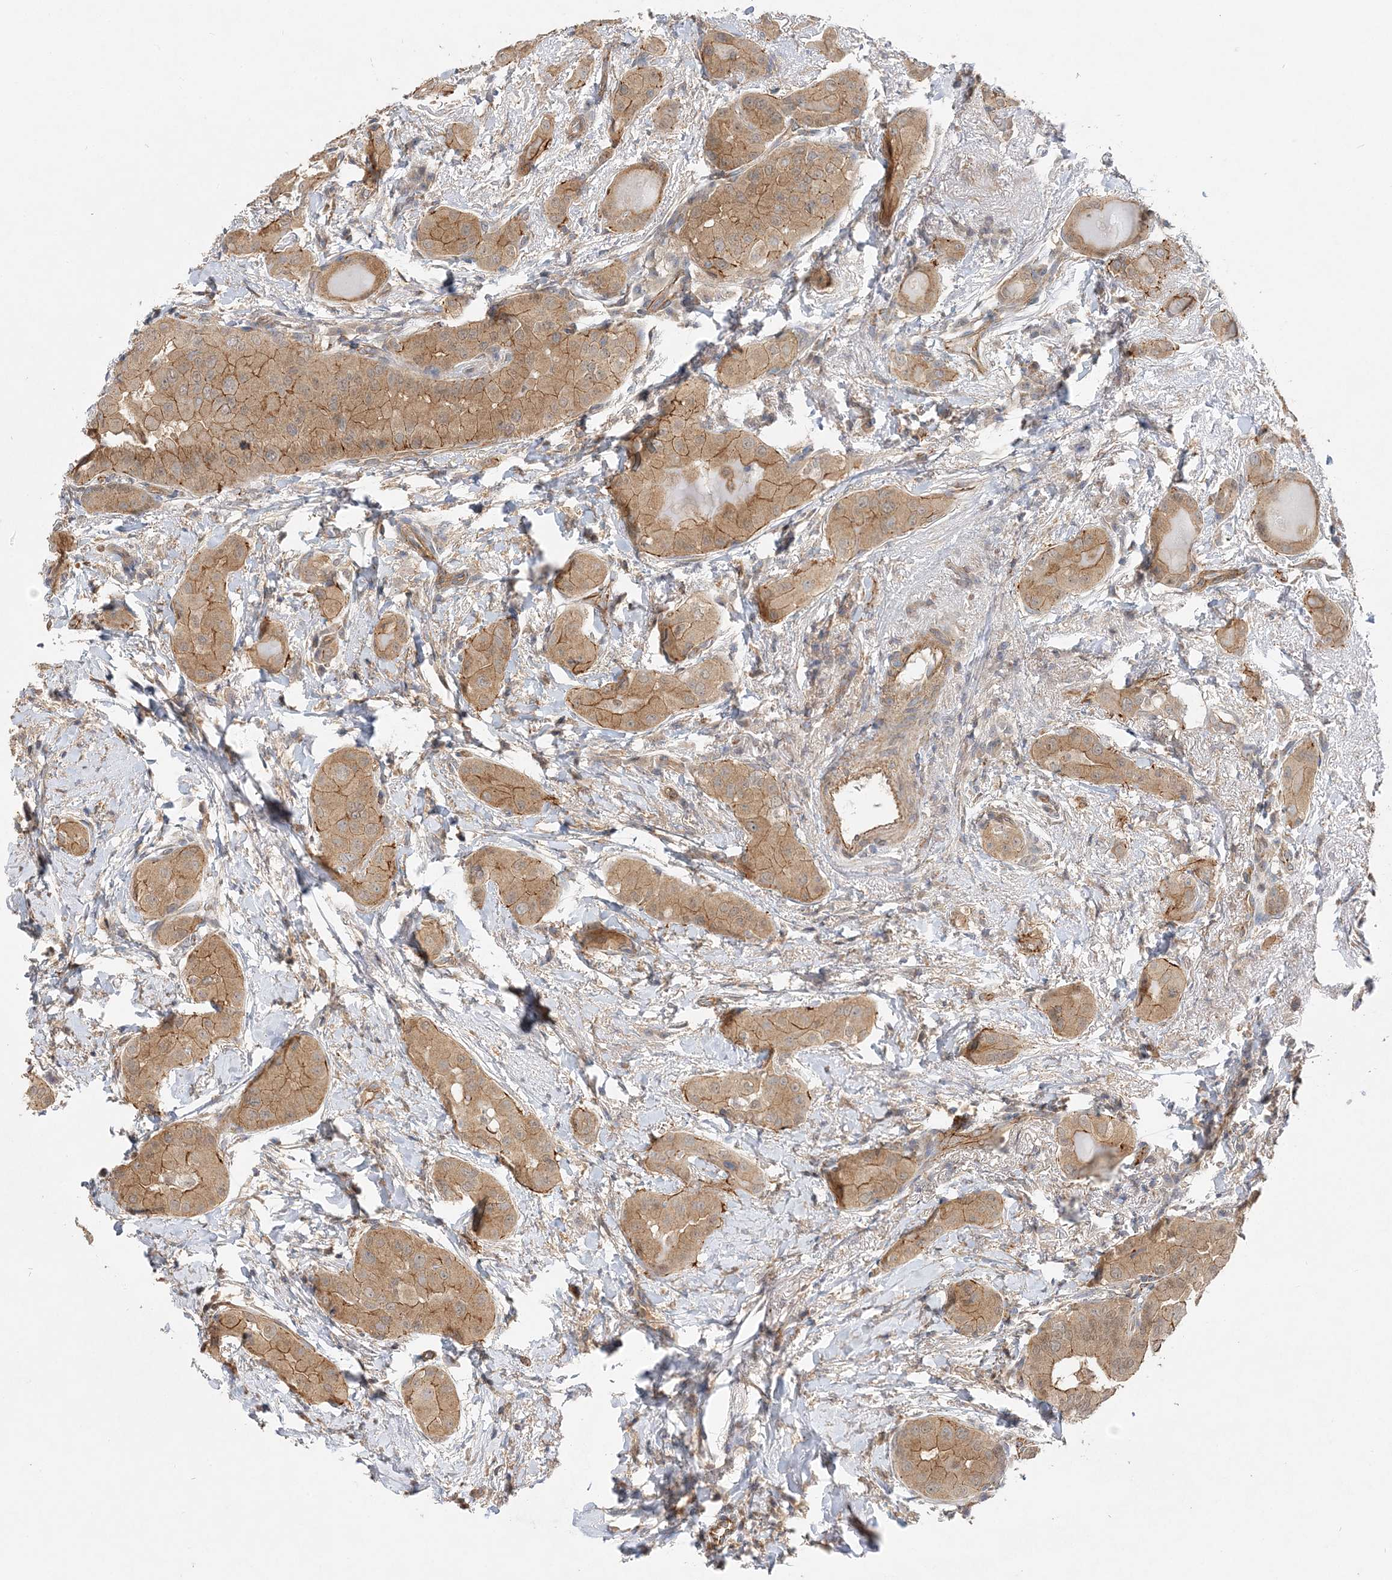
{"staining": {"intensity": "moderate", "quantity": ">75%", "location": "cytoplasmic/membranous"}, "tissue": "thyroid cancer", "cell_type": "Tumor cells", "image_type": "cancer", "snomed": [{"axis": "morphology", "description": "Papillary adenocarcinoma, NOS"}, {"axis": "topography", "description": "Thyroid gland"}], "caption": "Thyroid cancer was stained to show a protein in brown. There is medium levels of moderate cytoplasmic/membranous staining in about >75% of tumor cells.", "gene": "MAT2B", "patient": {"sex": "male", "age": 33}}